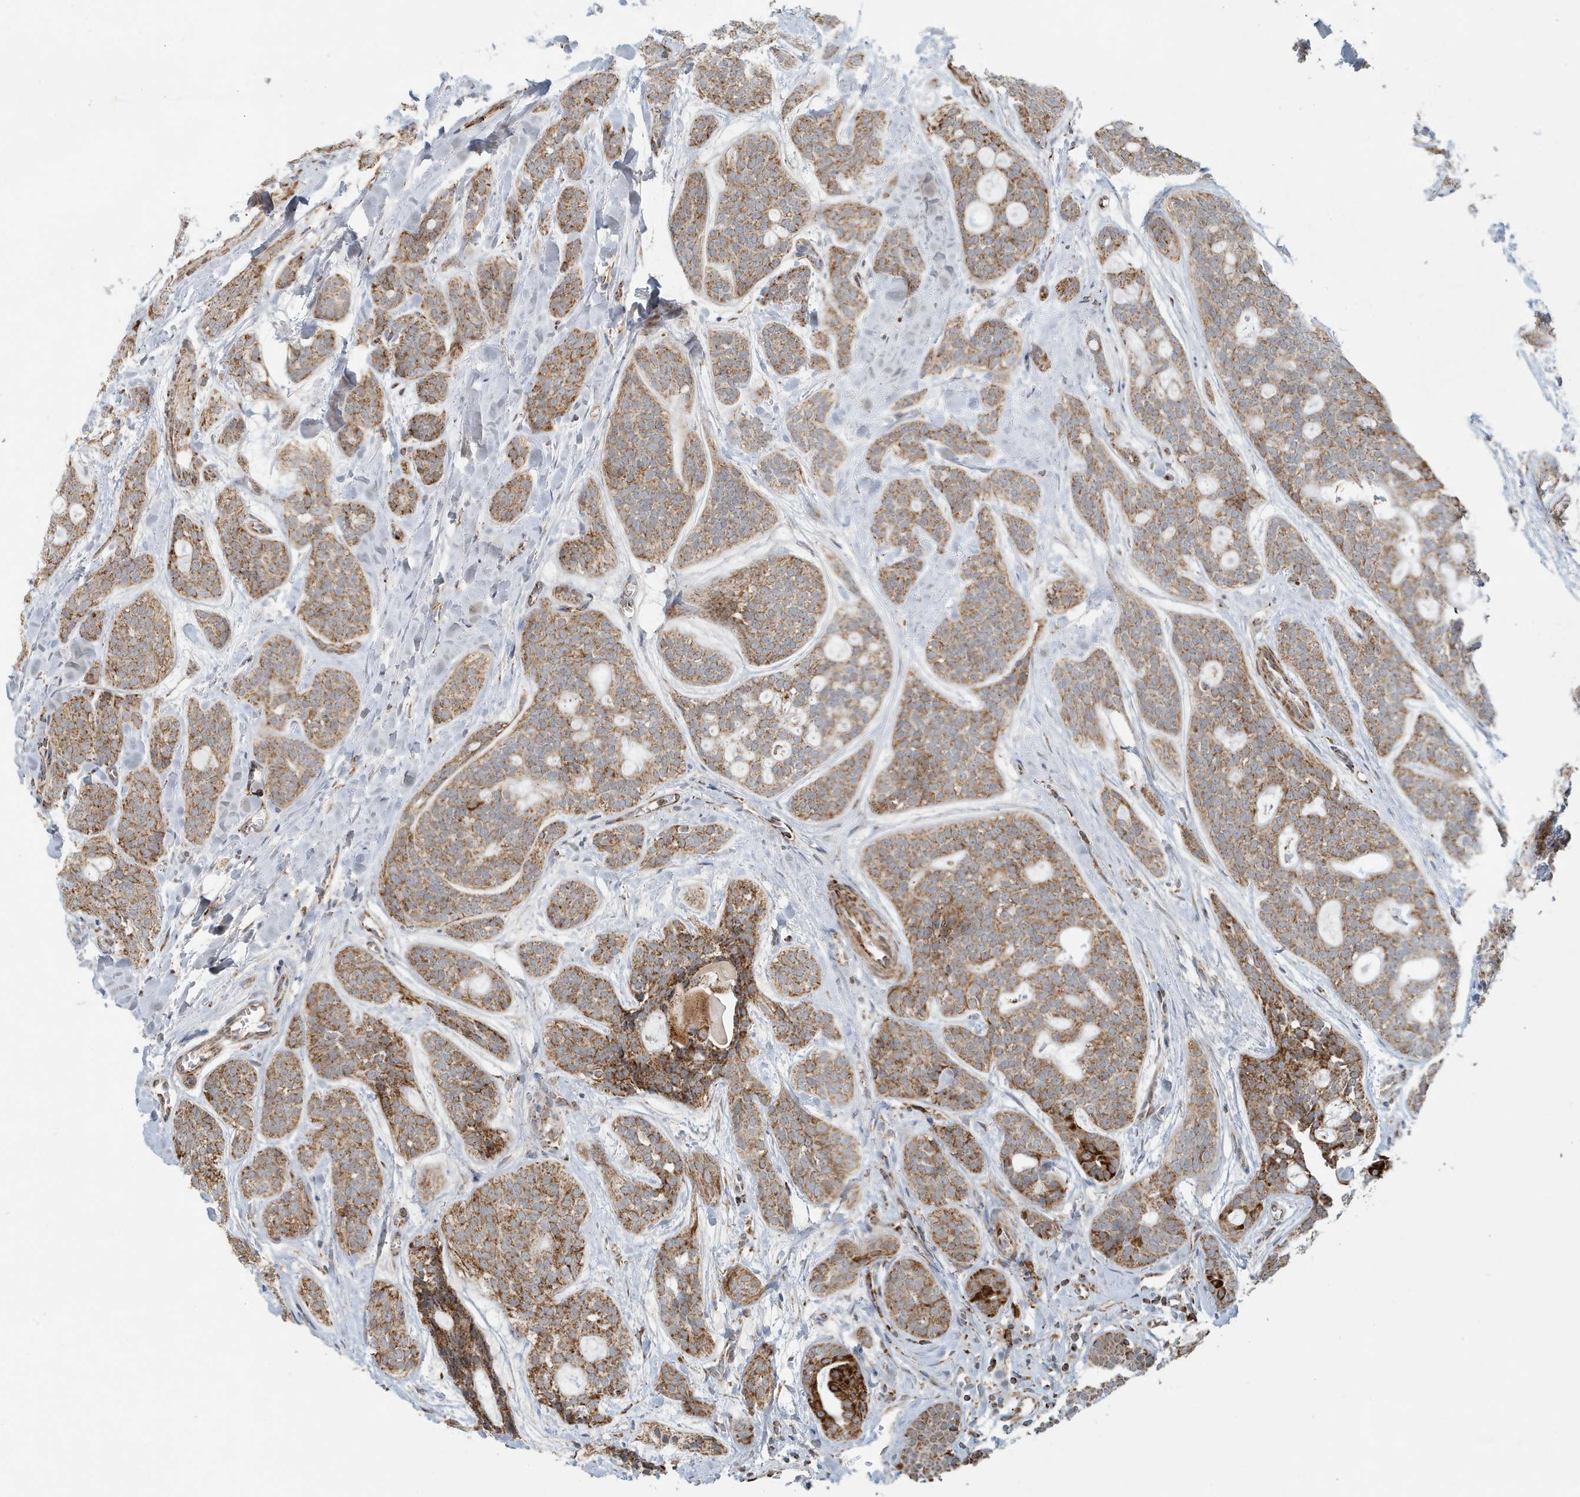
{"staining": {"intensity": "moderate", "quantity": ">75%", "location": "cytoplasmic/membranous"}, "tissue": "head and neck cancer", "cell_type": "Tumor cells", "image_type": "cancer", "snomed": [{"axis": "morphology", "description": "Adenocarcinoma, NOS"}, {"axis": "topography", "description": "Head-Neck"}], "caption": "The immunohistochemical stain highlights moderate cytoplasmic/membranous staining in tumor cells of head and neck adenocarcinoma tissue.", "gene": "MAN1A1", "patient": {"sex": "male", "age": 66}}